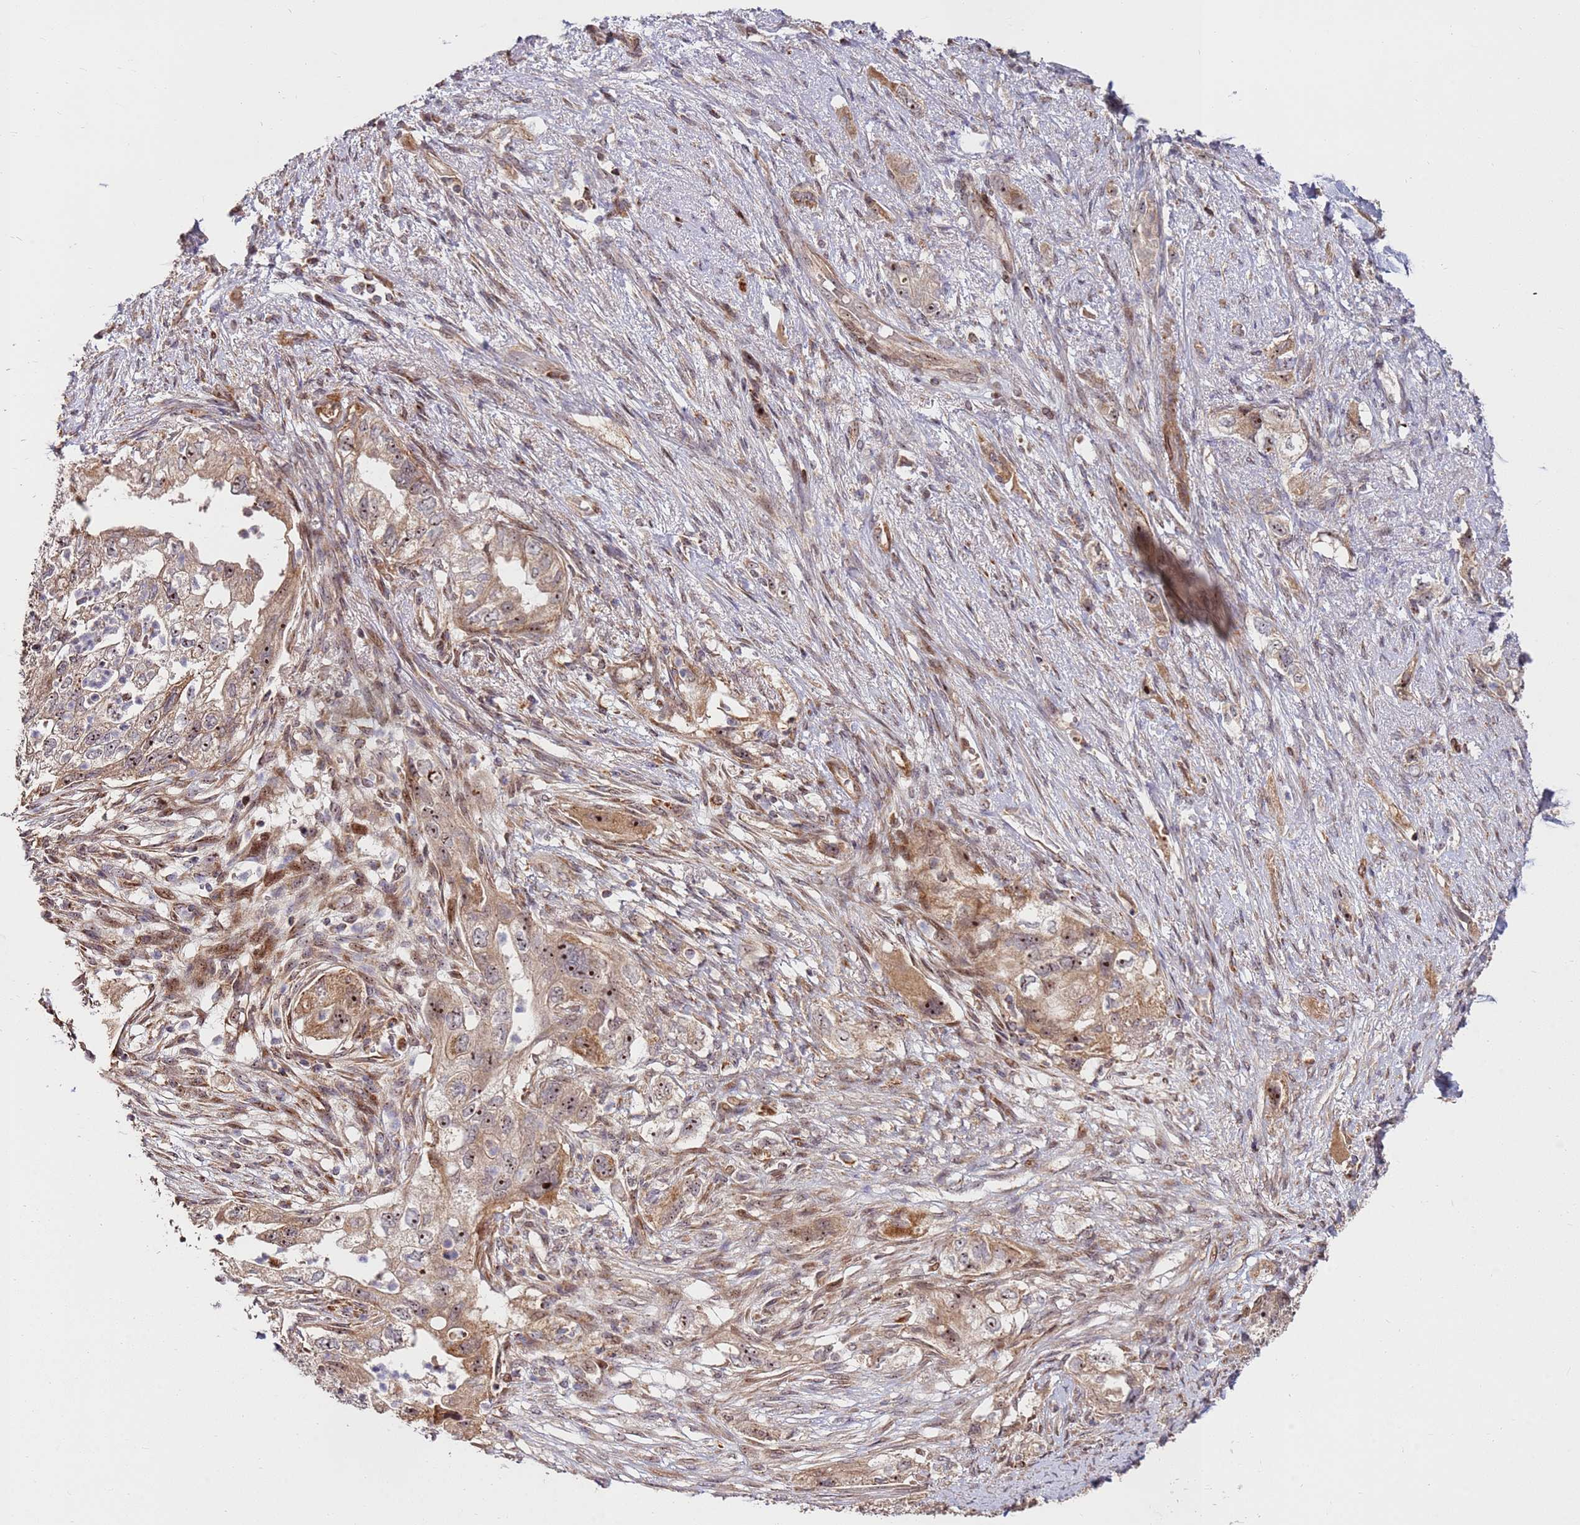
{"staining": {"intensity": "moderate", "quantity": ">75%", "location": "cytoplasmic/membranous,nuclear"}, "tissue": "pancreatic cancer", "cell_type": "Tumor cells", "image_type": "cancer", "snomed": [{"axis": "morphology", "description": "Adenocarcinoma, NOS"}, {"axis": "topography", "description": "Pancreas"}], "caption": "Protein staining of pancreatic adenocarcinoma tissue displays moderate cytoplasmic/membranous and nuclear expression in approximately >75% of tumor cells.", "gene": "KIF25", "patient": {"sex": "female", "age": 73}}